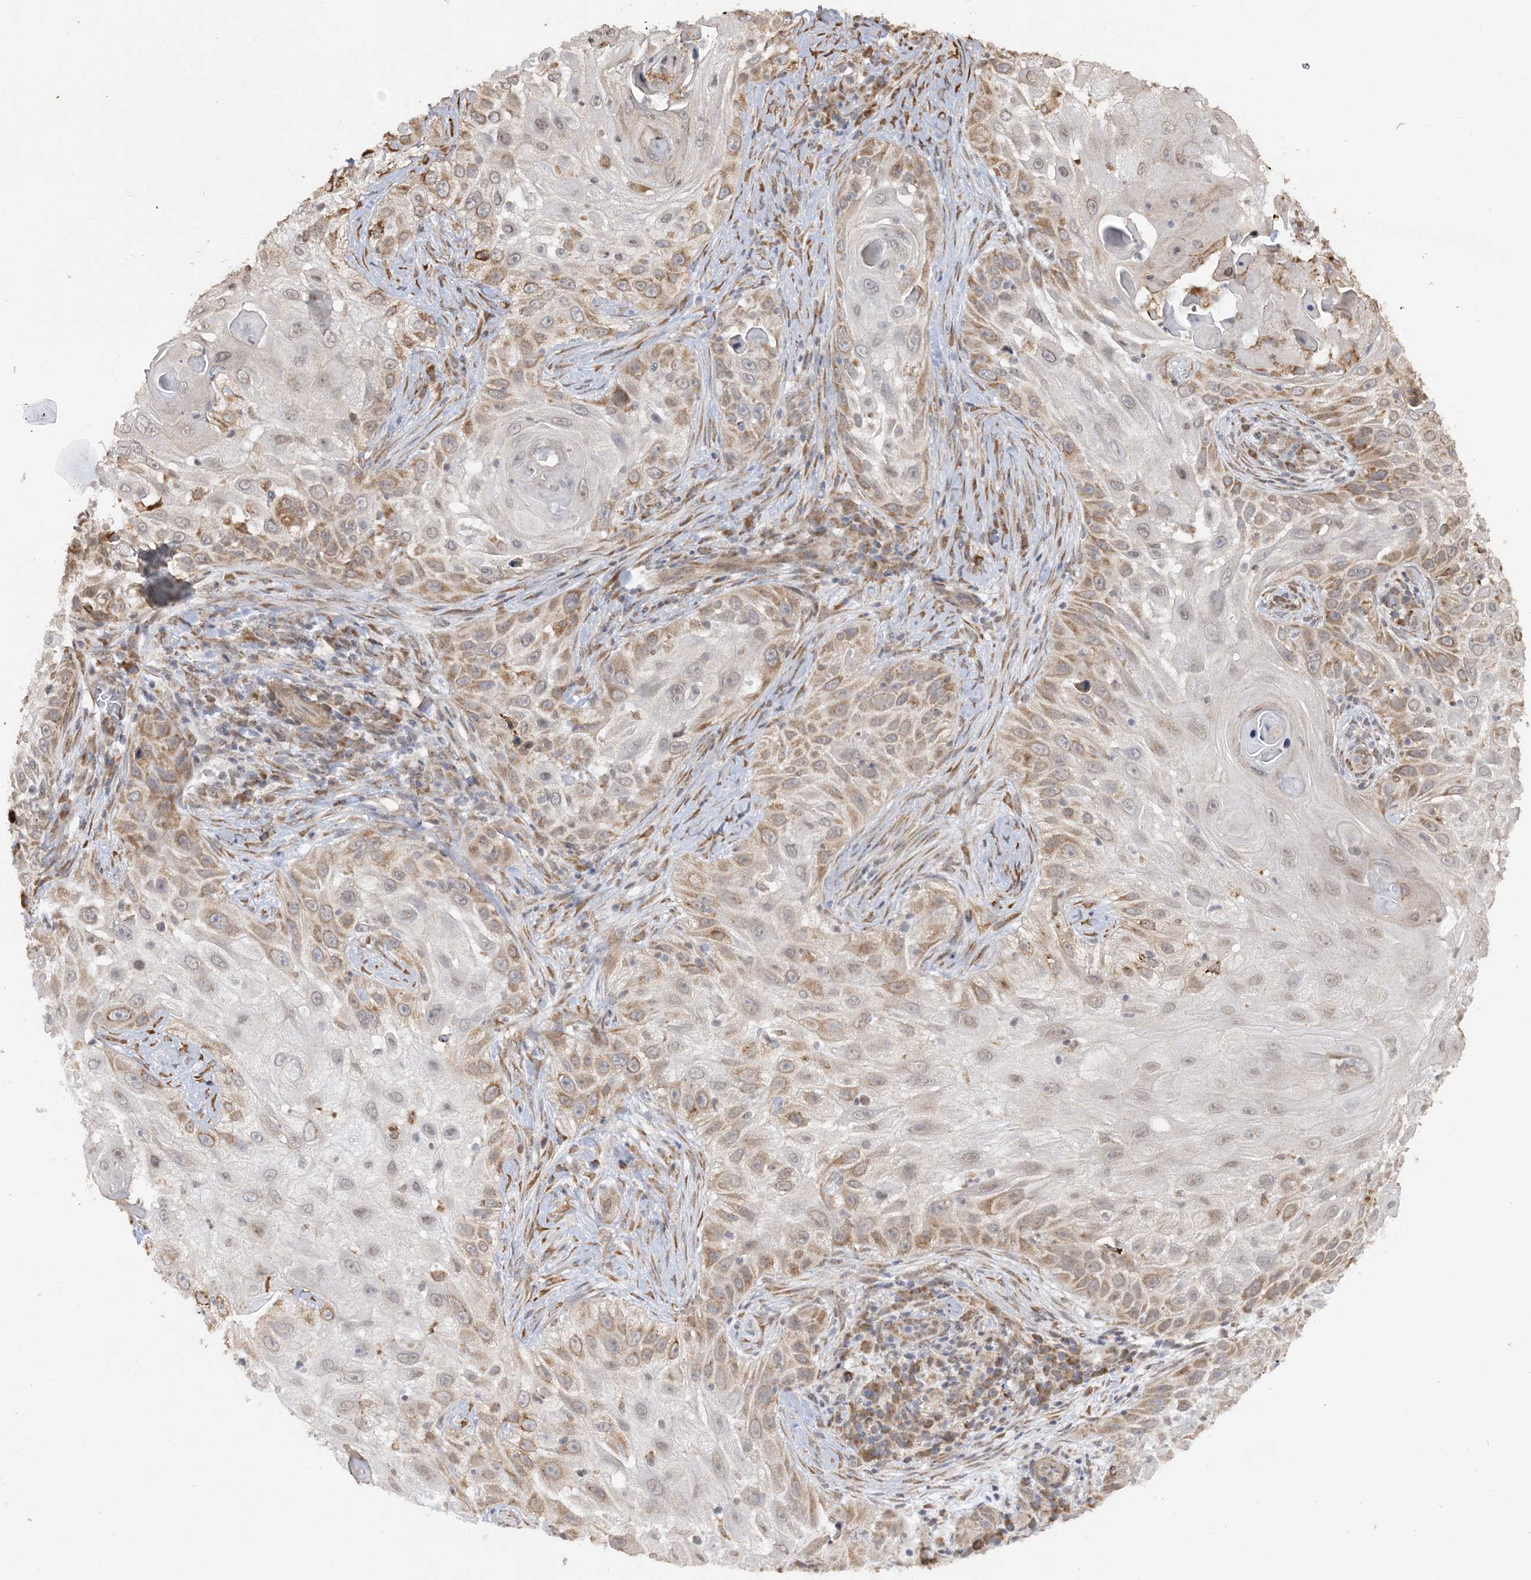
{"staining": {"intensity": "moderate", "quantity": ">75%", "location": "cytoplasmic/membranous"}, "tissue": "skin cancer", "cell_type": "Tumor cells", "image_type": "cancer", "snomed": [{"axis": "morphology", "description": "Squamous cell carcinoma, NOS"}, {"axis": "topography", "description": "Skin"}], "caption": "A high-resolution histopathology image shows IHC staining of skin cancer, which reveals moderate cytoplasmic/membranous positivity in approximately >75% of tumor cells. Using DAB (3,3'-diaminobenzidine) (brown) and hematoxylin (blue) stains, captured at high magnification using brightfield microscopy.", "gene": "MRPL47", "patient": {"sex": "female", "age": 44}}